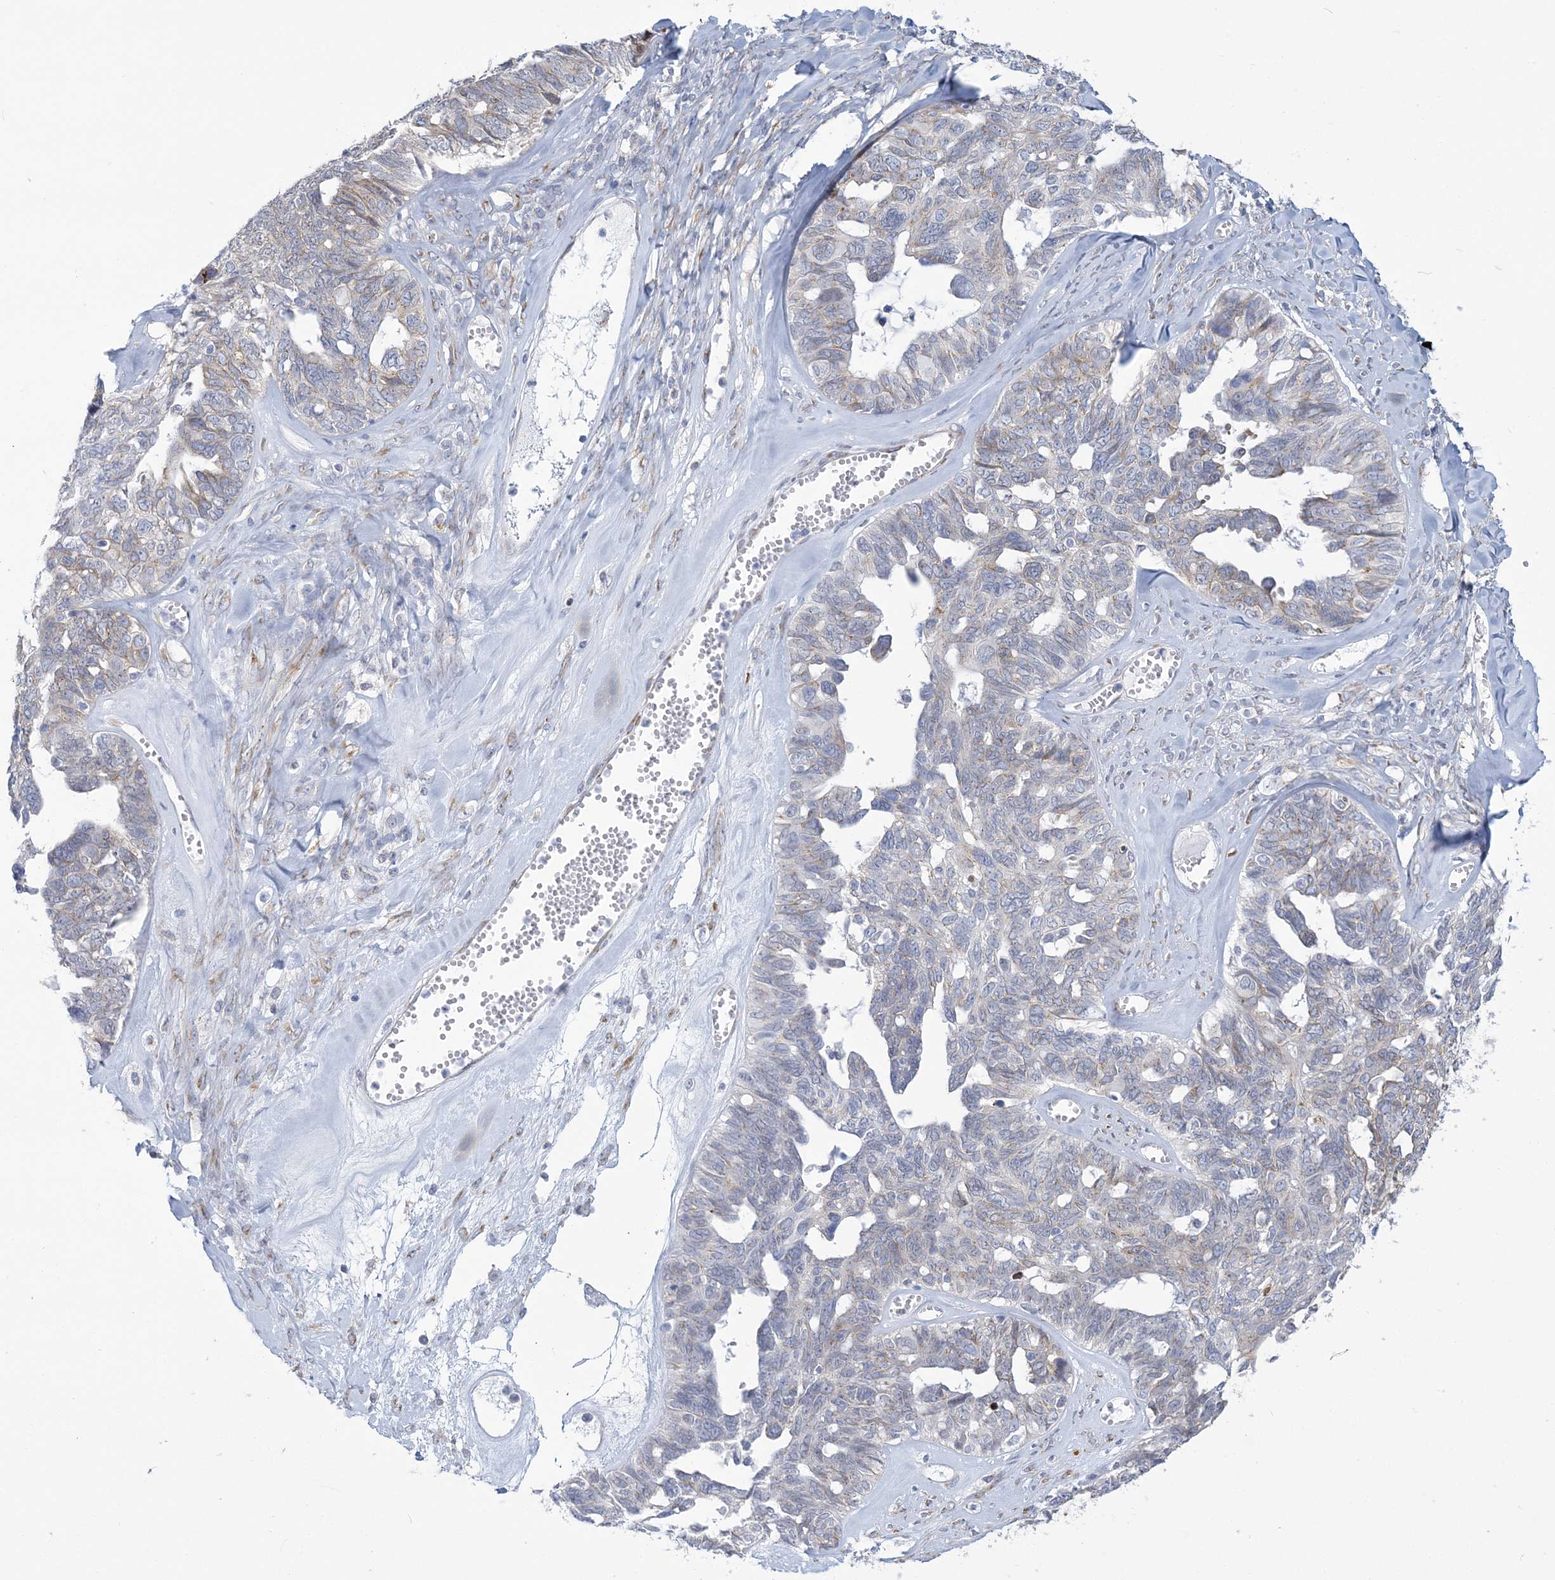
{"staining": {"intensity": "negative", "quantity": "none", "location": "none"}, "tissue": "ovarian cancer", "cell_type": "Tumor cells", "image_type": "cancer", "snomed": [{"axis": "morphology", "description": "Cystadenocarcinoma, serous, NOS"}, {"axis": "topography", "description": "Ovary"}], "caption": "The IHC micrograph has no significant staining in tumor cells of ovarian serous cystadenocarcinoma tissue.", "gene": "PLEKHG4B", "patient": {"sex": "female", "age": 79}}